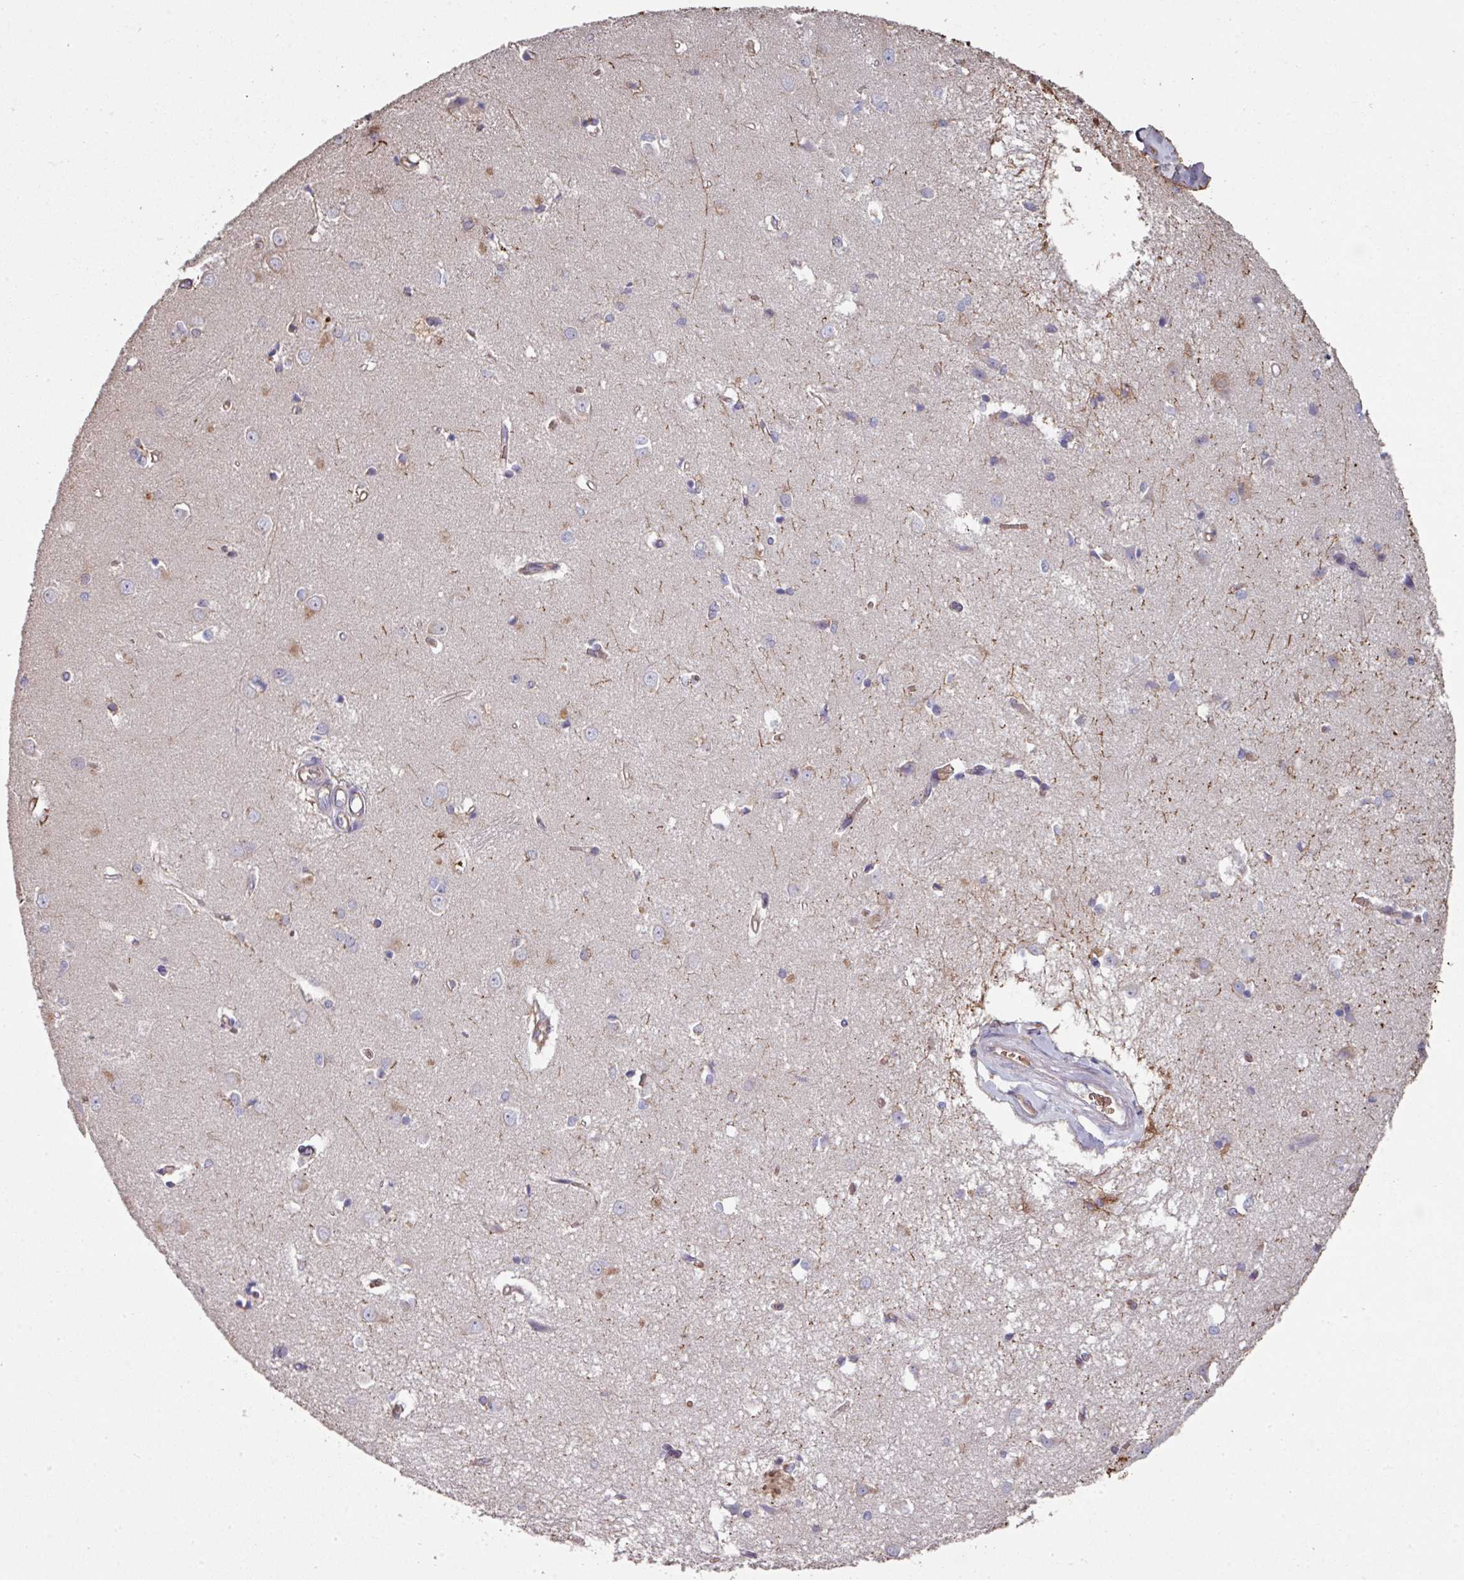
{"staining": {"intensity": "negative", "quantity": "none", "location": "none"}, "tissue": "caudate", "cell_type": "Glial cells", "image_type": "normal", "snomed": [{"axis": "morphology", "description": "Normal tissue, NOS"}, {"axis": "topography", "description": "Lateral ventricle wall"}], "caption": "Glial cells are negative for brown protein staining in normal caudate. The staining is performed using DAB brown chromogen with nuclei counter-stained in using hematoxylin.", "gene": "ANO9", "patient": {"sex": "male", "age": 37}}